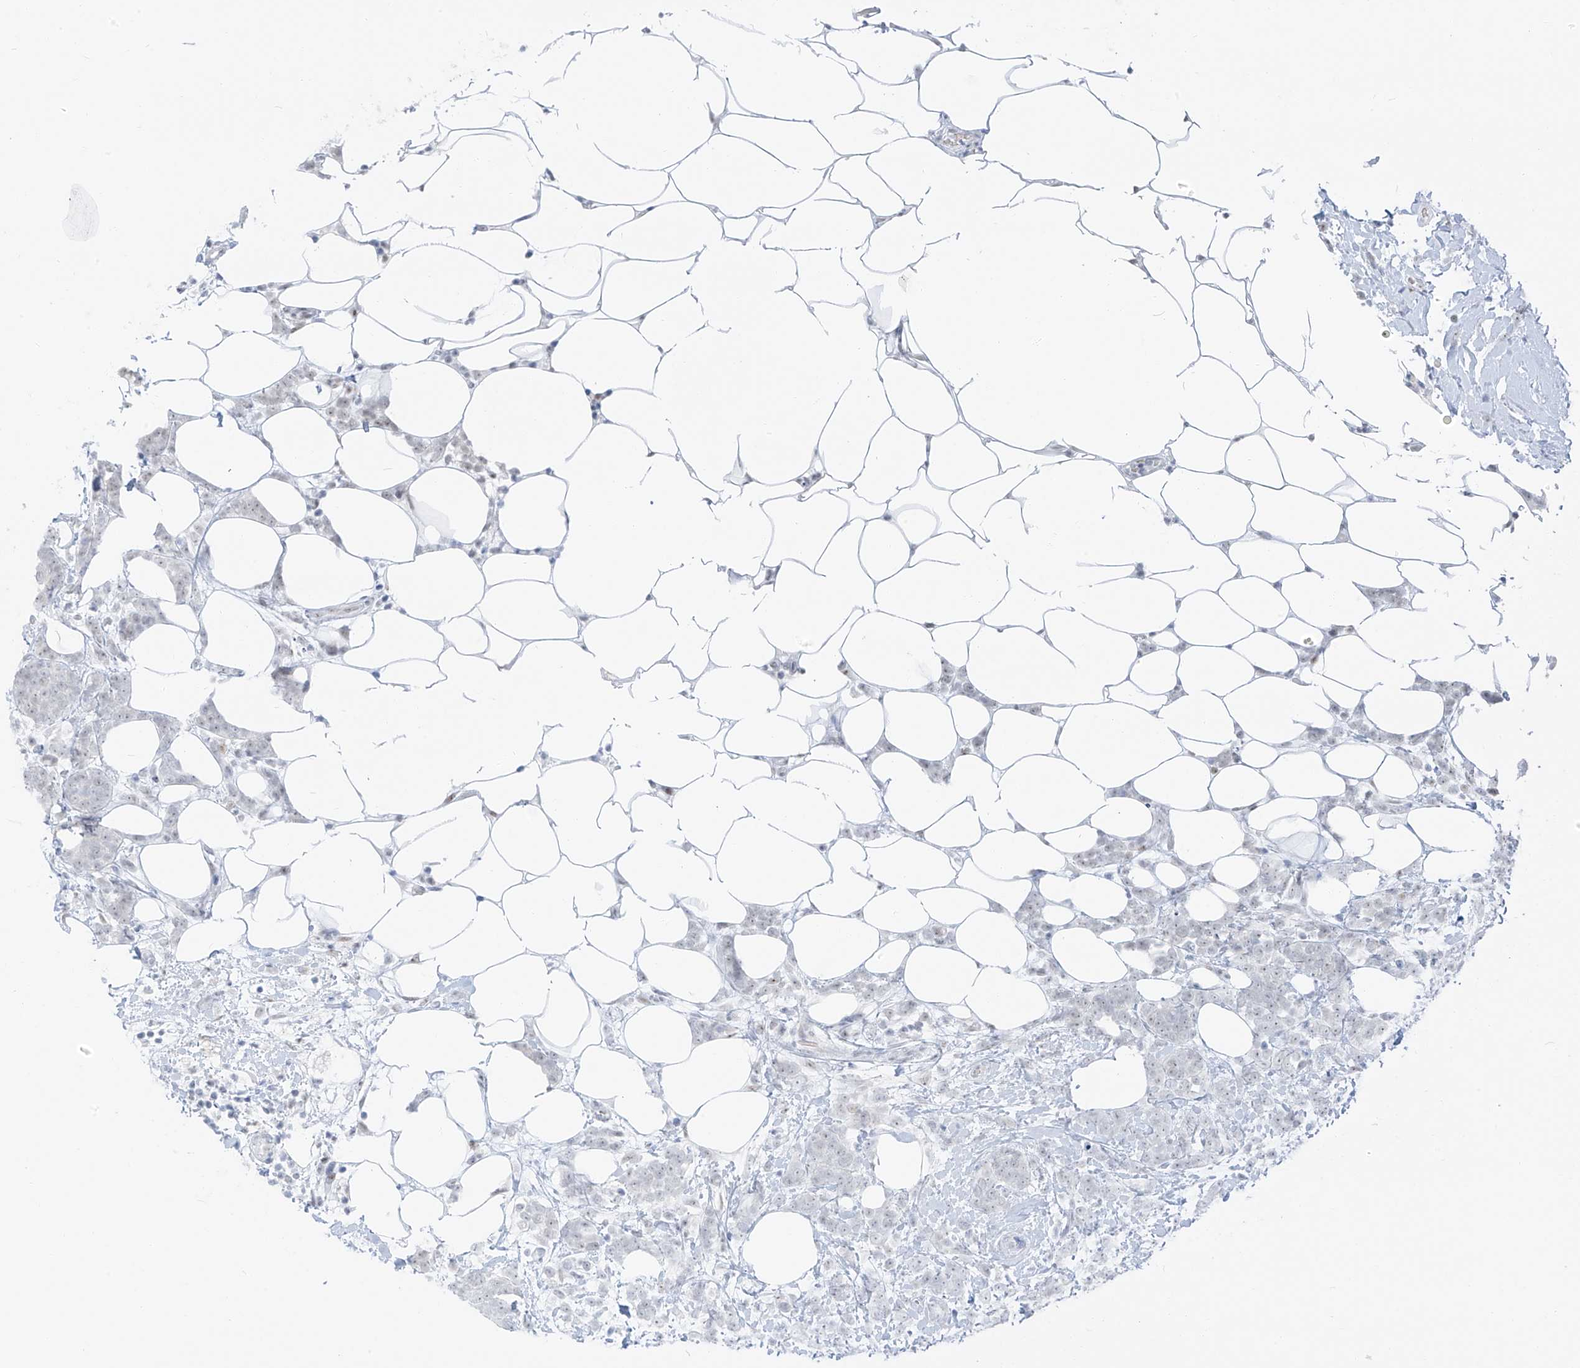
{"staining": {"intensity": "negative", "quantity": "none", "location": "none"}, "tissue": "breast cancer", "cell_type": "Tumor cells", "image_type": "cancer", "snomed": [{"axis": "morphology", "description": "Lobular carcinoma"}, {"axis": "topography", "description": "Breast"}], "caption": "This is an IHC photomicrograph of breast cancer (lobular carcinoma). There is no expression in tumor cells.", "gene": "PGC", "patient": {"sex": "female", "age": 58}}